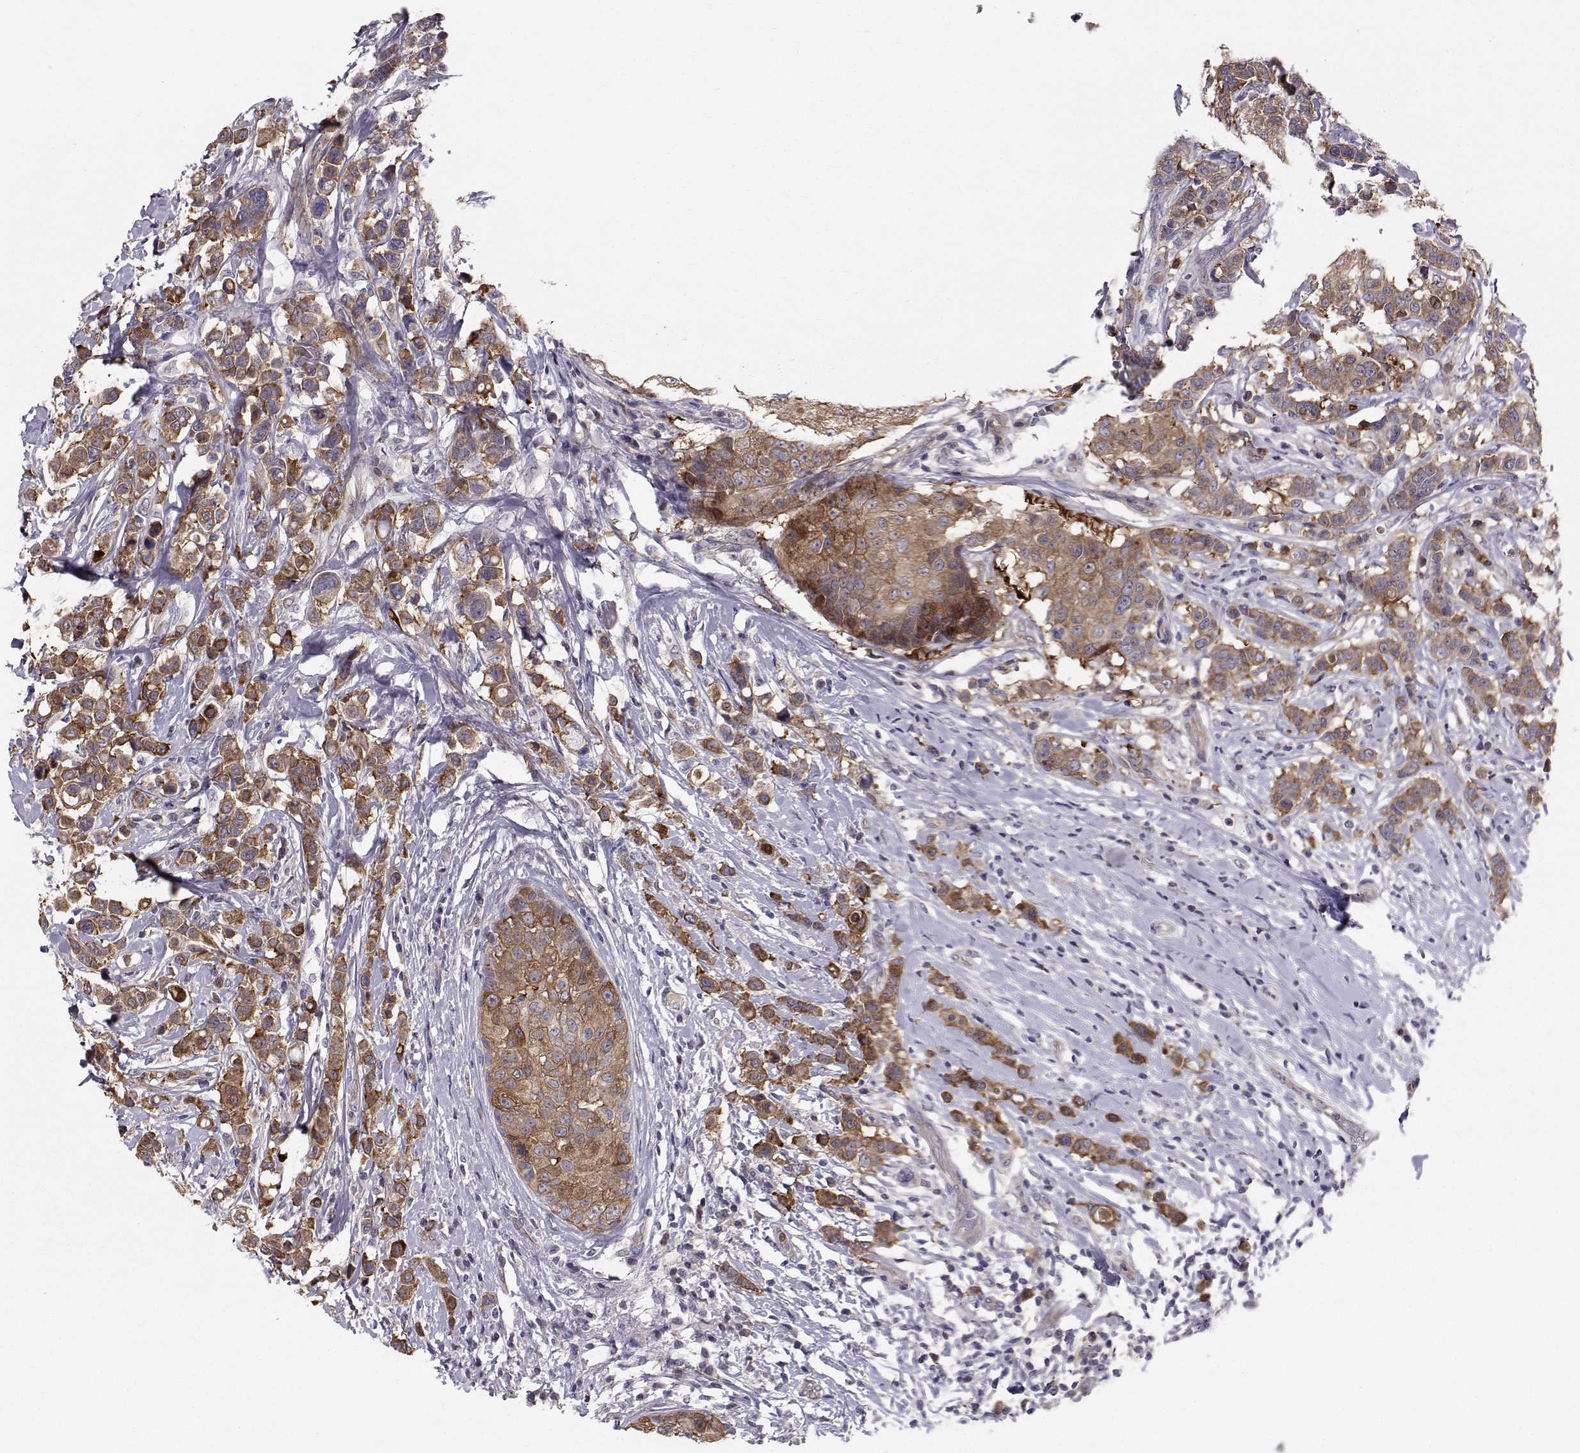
{"staining": {"intensity": "moderate", "quantity": ">75%", "location": "cytoplasmic/membranous"}, "tissue": "breast cancer", "cell_type": "Tumor cells", "image_type": "cancer", "snomed": [{"axis": "morphology", "description": "Duct carcinoma"}, {"axis": "topography", "description": "Breast"}], "caption": "IHC of intraductal carcinoma (breast) demonstrates medium levels of moderate cytoplasmic/membranous staining in approximately >75% of tumor cells. (IHC, brightfield microscopy, high magnification).", "gene": "HSP90AB1", "patient": {"sex": "female", "age": 27}}